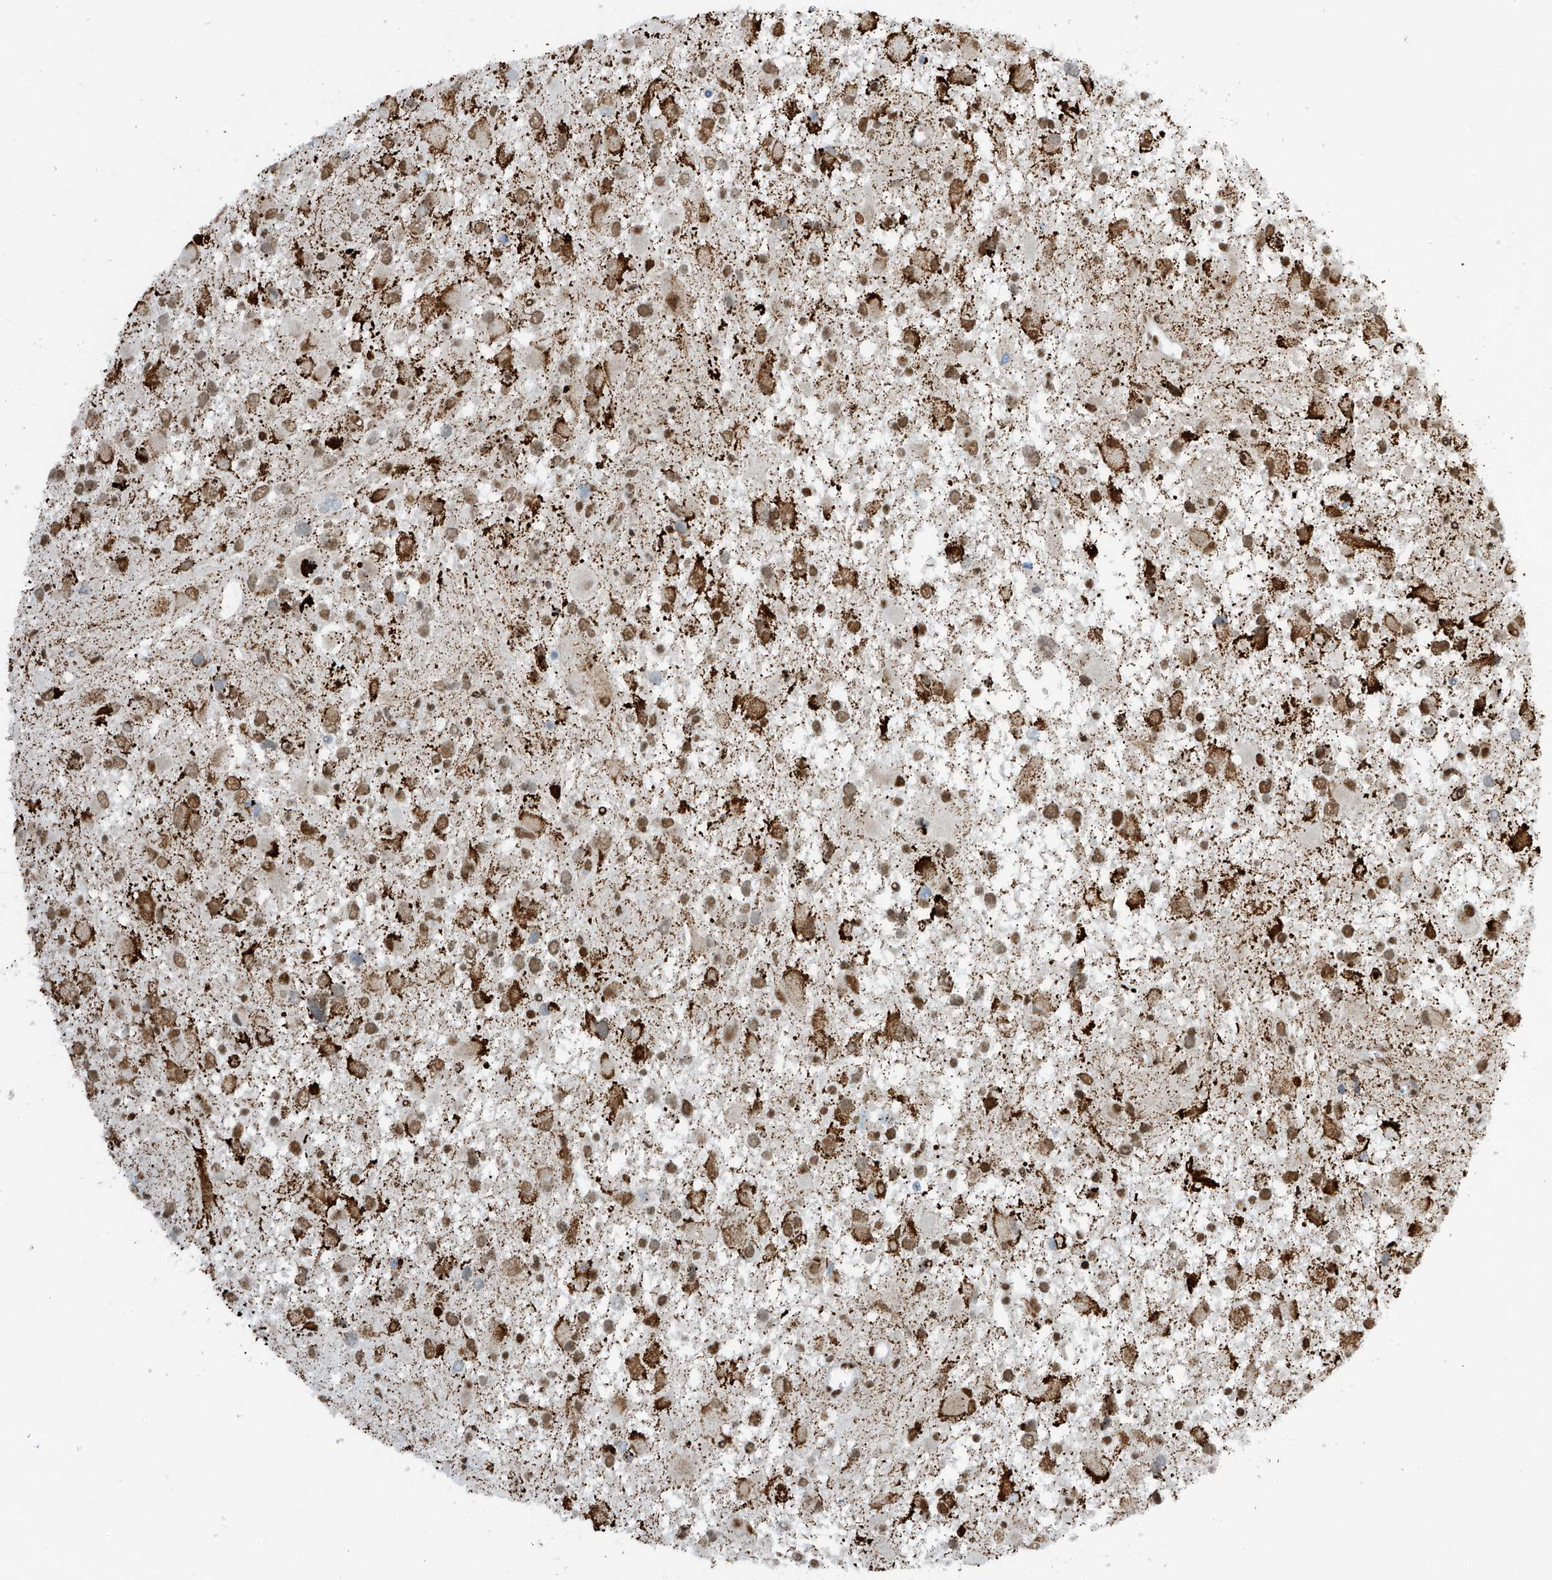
{"staining": {"intensity": "moderate", "quantity": "25%-75%", "location": "nuclear"}, "tissue": "glioma", "cell_type": "Tumor cells", "image_type": "cancer", "snomed": [{"axis": "morphology", "description": "Glioma, malignant, High grade"}, {"axis": "topography", "description": "Brain"}], "caption": "Immunohistochemical staining of high-grade glioma (malignant) displays medium levels of moderate nuclear expression in about 25%-75% of tumor cells.", "gene": "PM20D2", "patient": {"sex": "male", "age": 53}}